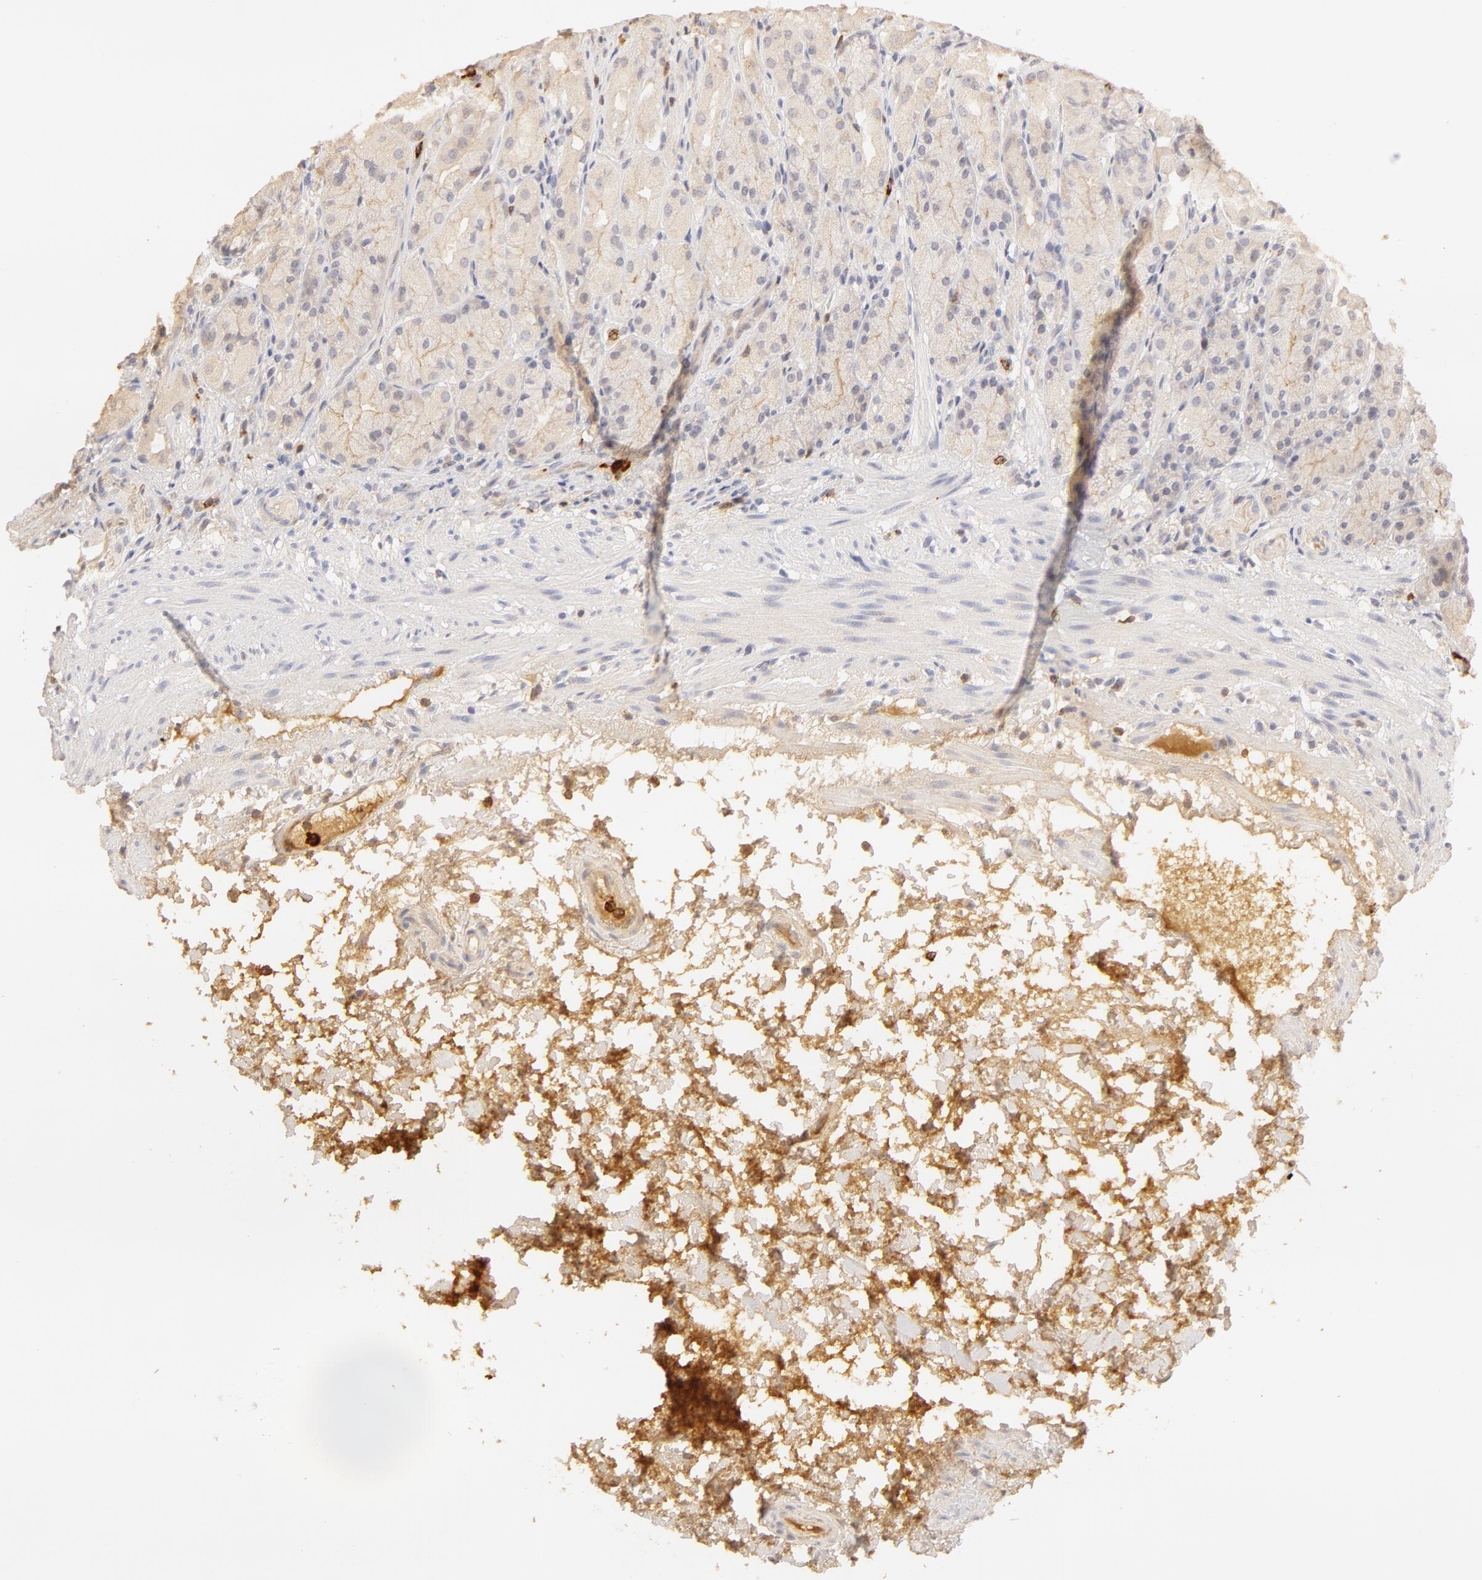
{"staining": {"intensity": "negative", "quantity": "none", "location": "none"}, "tissue": "stomach", "cell_type": "Glandular cells", "image_type": "normal", "snomed": [{"axis": "morphology", "description": "Normal tissue, NOS"}, {"axis": "topography", "description": "Stomach, upper"}], "caption": "Immunohistochemistry micrograph of normal stomach stained for a protein (brown), which exhibits no expression in glandular cells. The staining is performed using DAB (3,3'-diaminobenzidine) brown chromogen with nuclei counter-stained in using hematoxylin.", "gene": "C1R", "patient": {"sex": "female", "age": 75}}